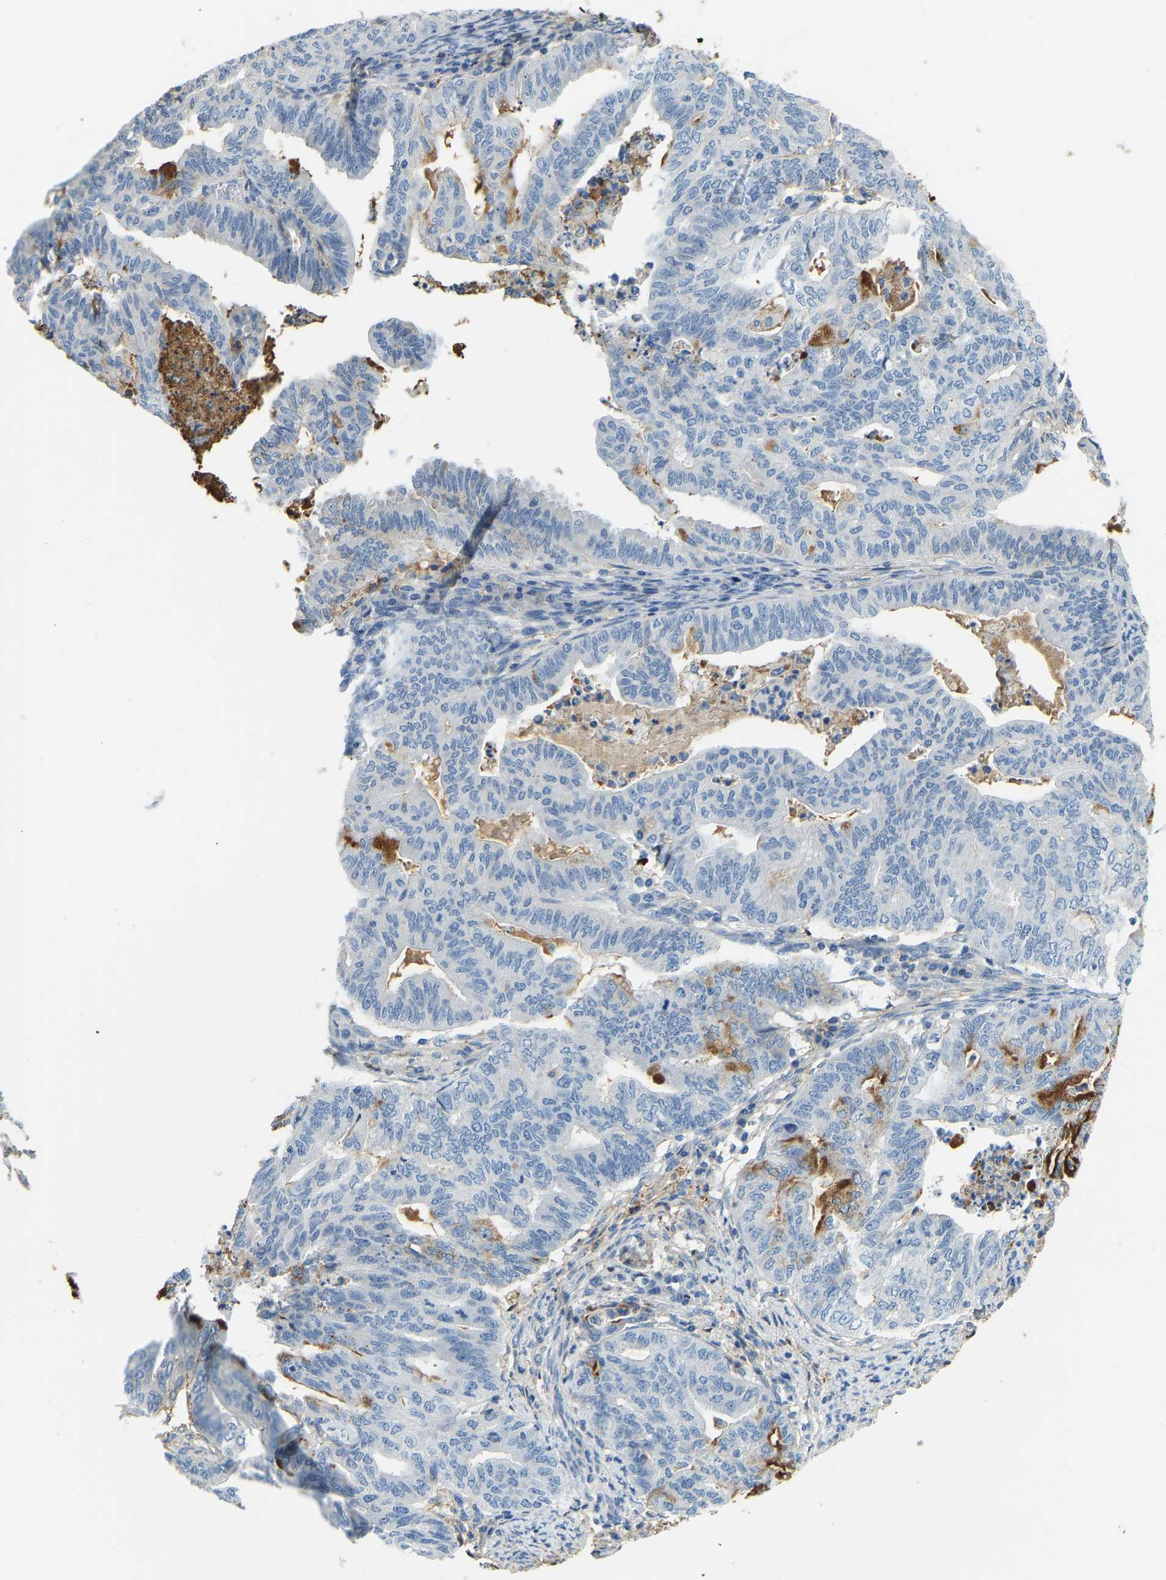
{"staining": {"intensity": "negative", "quantity": "none", "location": "none"}, "tissue": "endometrial cancer", "cell_type": "Tumor cells", "image_type": "cancer", "snomed": [{"axis": "morphology", "description": "Adenocarcinoma, NOS"}, {"axis": "topography", "description": "Endometrium"}], "caption": "This is an immunohistochemistry (IHC) photomicrograph of human endometrial adenocarcinoma. There is no staining in tumor cells.", "gene": "THBS4", "patient": {"sex": "female", "age": 79}}